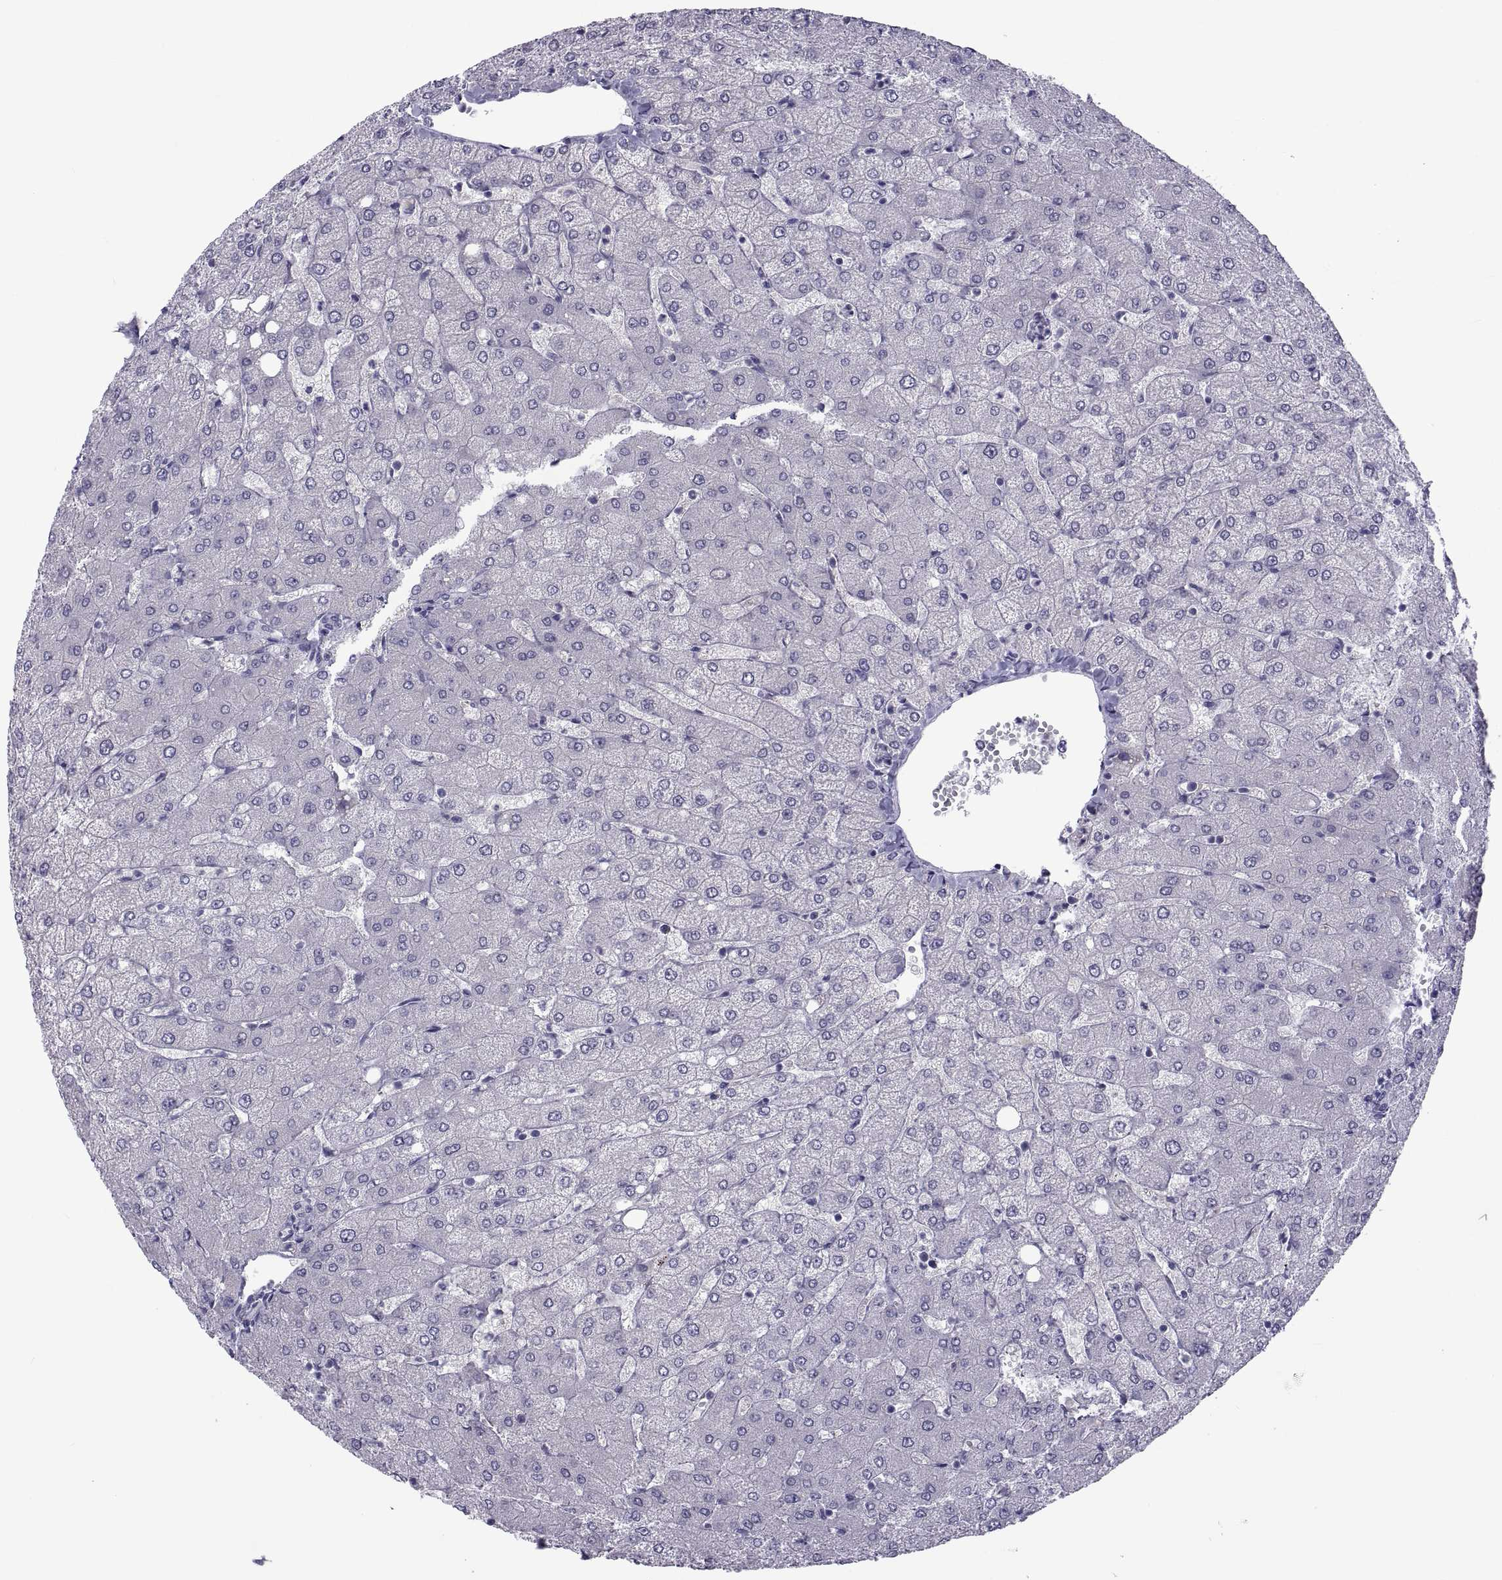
{"staining": {"intensity": "negative", "quantity": "none", "location": "none"}, "tissue": "liver", "cell_type": "Cholangiocytes", "image_type": "normal", "snomed": [{"axis": "morphology", "description": "Normal tissue, NOS"}, {"axis": "topography", "description": "Liver"}], "caption": "Immunohistochemistry micrograph of benign liver stained for a protein (brown), which reveals no positivity in cholangiocytes. The staining was performed using DAB (3,3'-diaminobenzidine) to visualize the protein expression in brown, while the nuclei were stained in blue with hematoxylin (Magnification: 20x).", "gene": "TMEM158", "patient": {"sex": "female", "age": 54}}